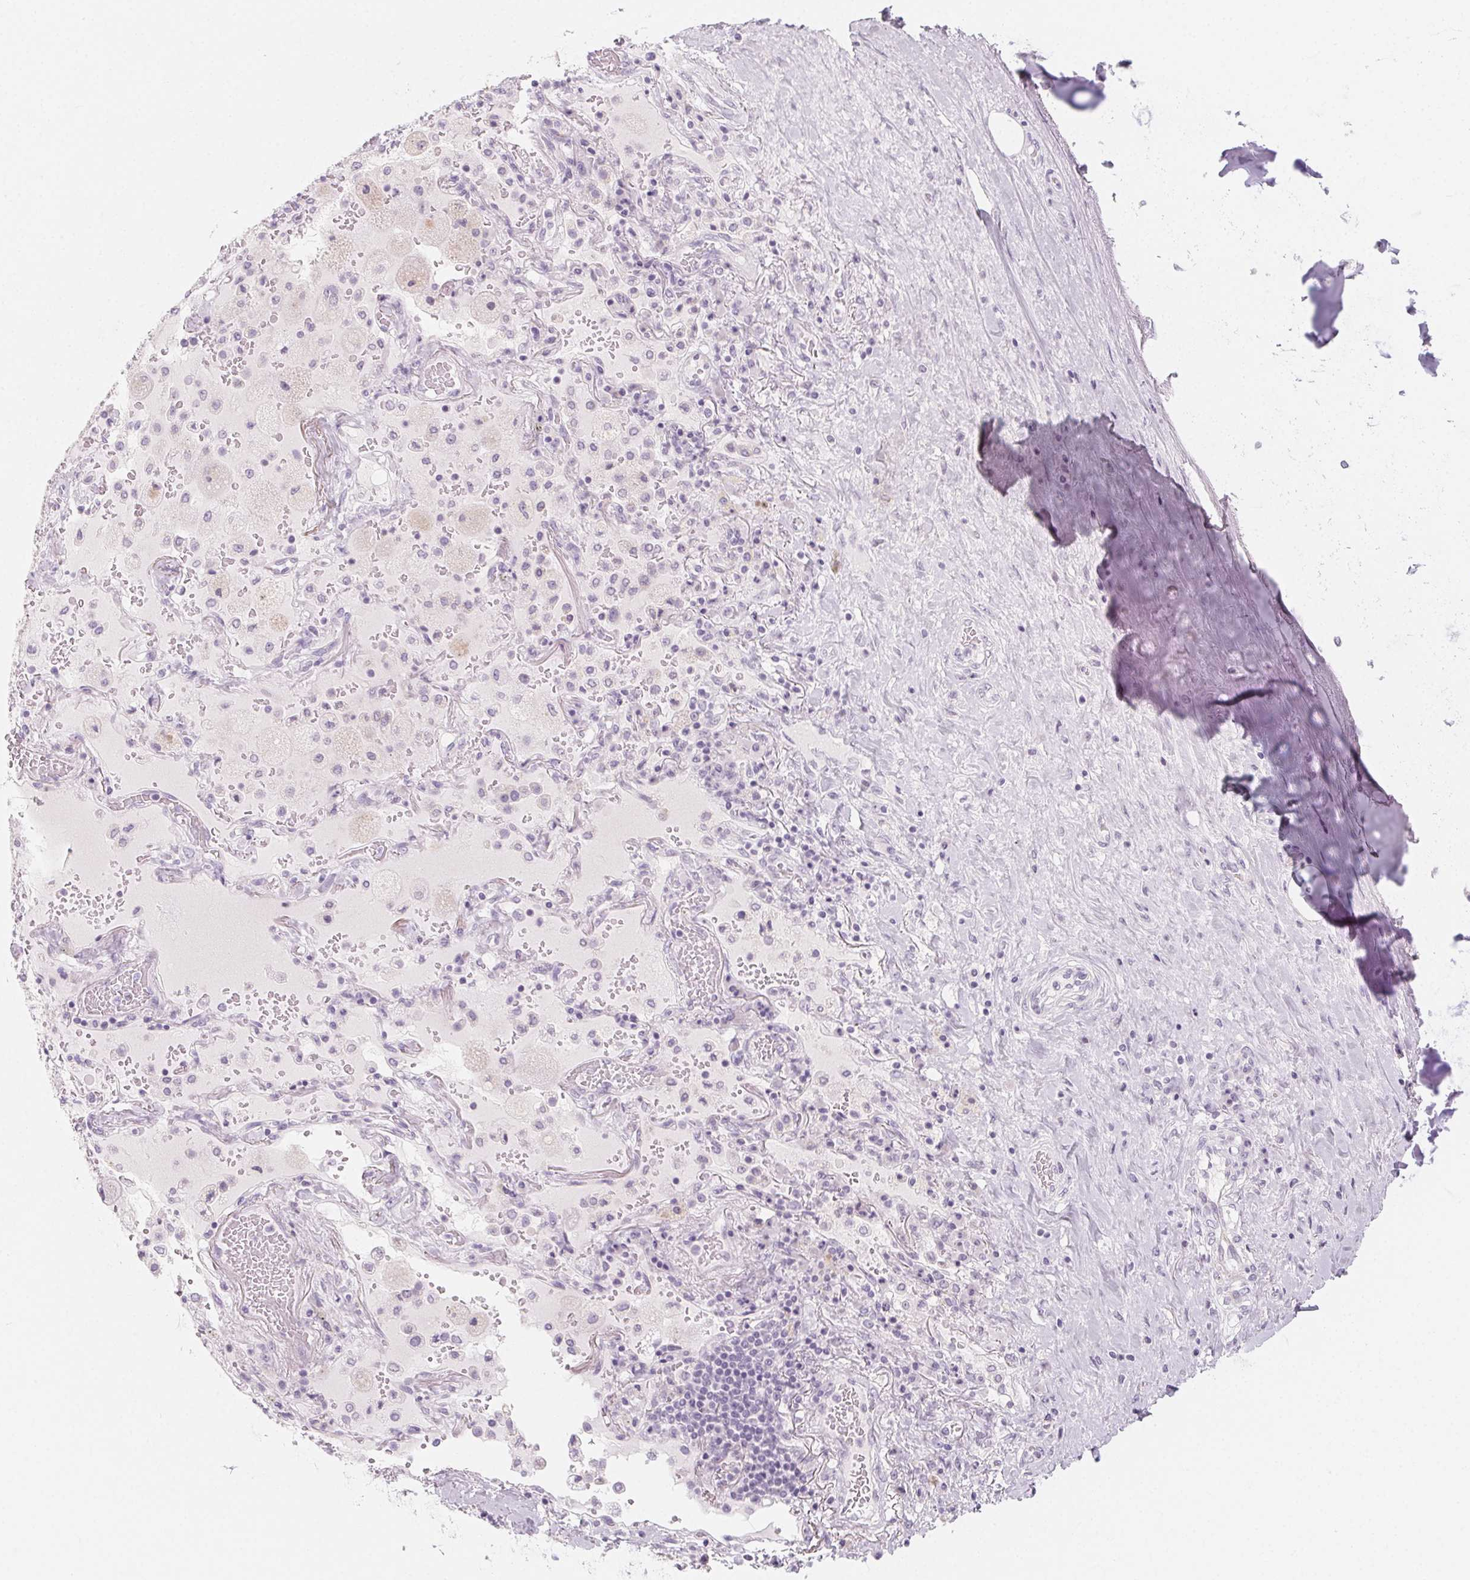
{"staining": {"intensity": "negative", "quantity": "none", "location": "none"}, "tissue": "soft tissue", "cell_type": "Fibroblasts", "image_type": "normal", "snomed": [{"axis": "morphology", "description": "Normal tissue, NOS"}, {"axis": "topography", "description": "Cartilage tissue"}, {"axis": "topography", "description": "Bronchus"}], "caption": "The image shows no significant expression in fibroblasts of soft tissue.", "gene": "SH3GL2", "patient": {"sex": "male", "age": 64}}